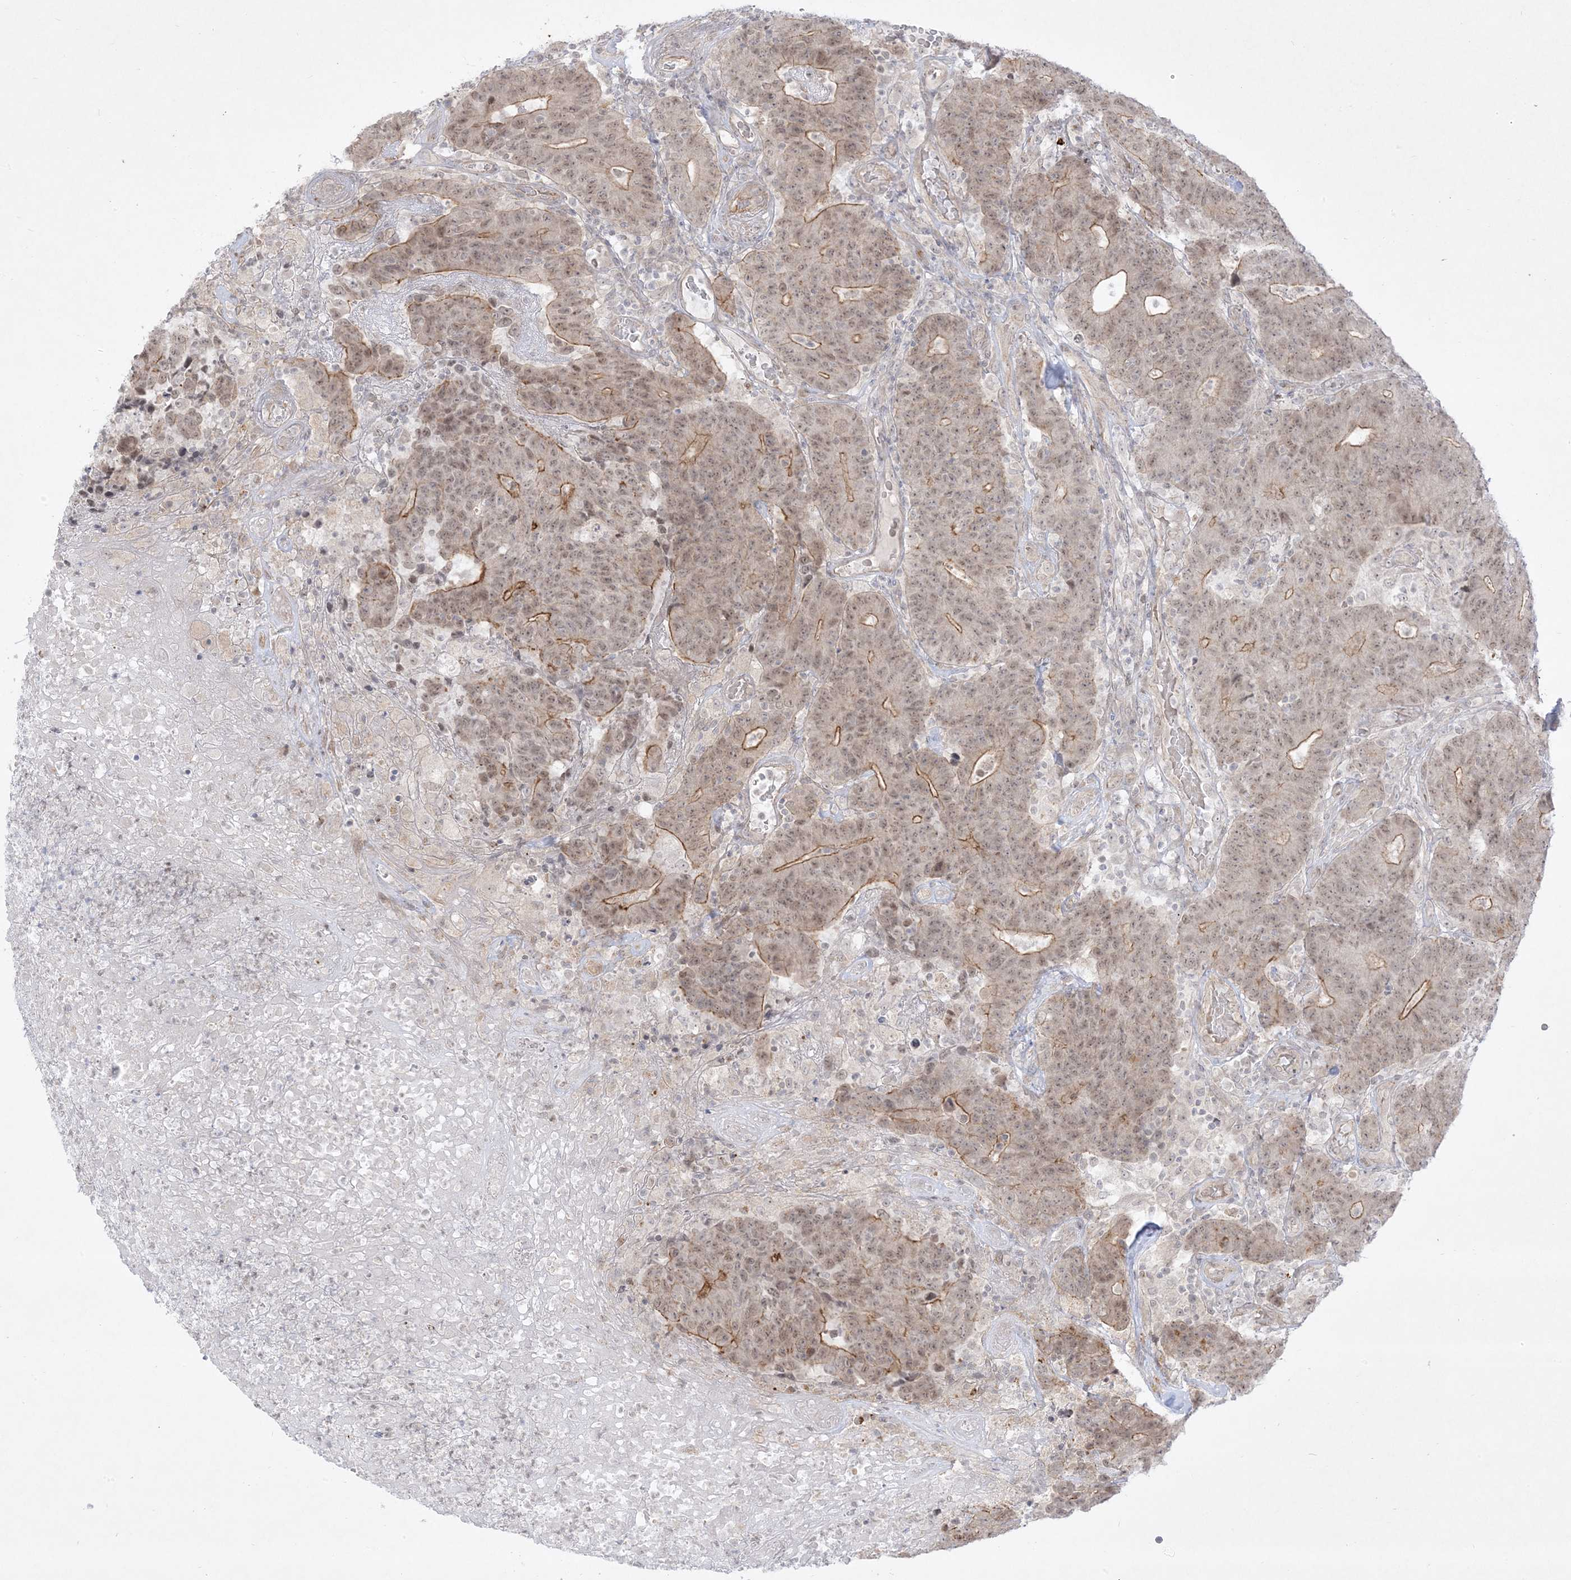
{"staining": {"intensity": "moderate", "quantity": ">75%", "location": "cytoplasmic/membranous,nuclear"}, "tissue": "colorectal cancer", "cell_type": "Tumor cells", "image_type": "cancer", "snomed": [{"axis": "morphology", "description": "Normal tissue, NOS"}, {"axis": "morphology", "description": "Adenocarcinoma, NOS"}, {"axis": "topography", "description": "Colon"}], "caption": "Immunohistochemical staining of human adenocarcinoma (colorectal) reveals moderate cytoplasmic/membranous and nuclear protein expression in about >75% of tumor cells.", "gene": "PTK6", "patient": {"sex": "female", "age": 75}}